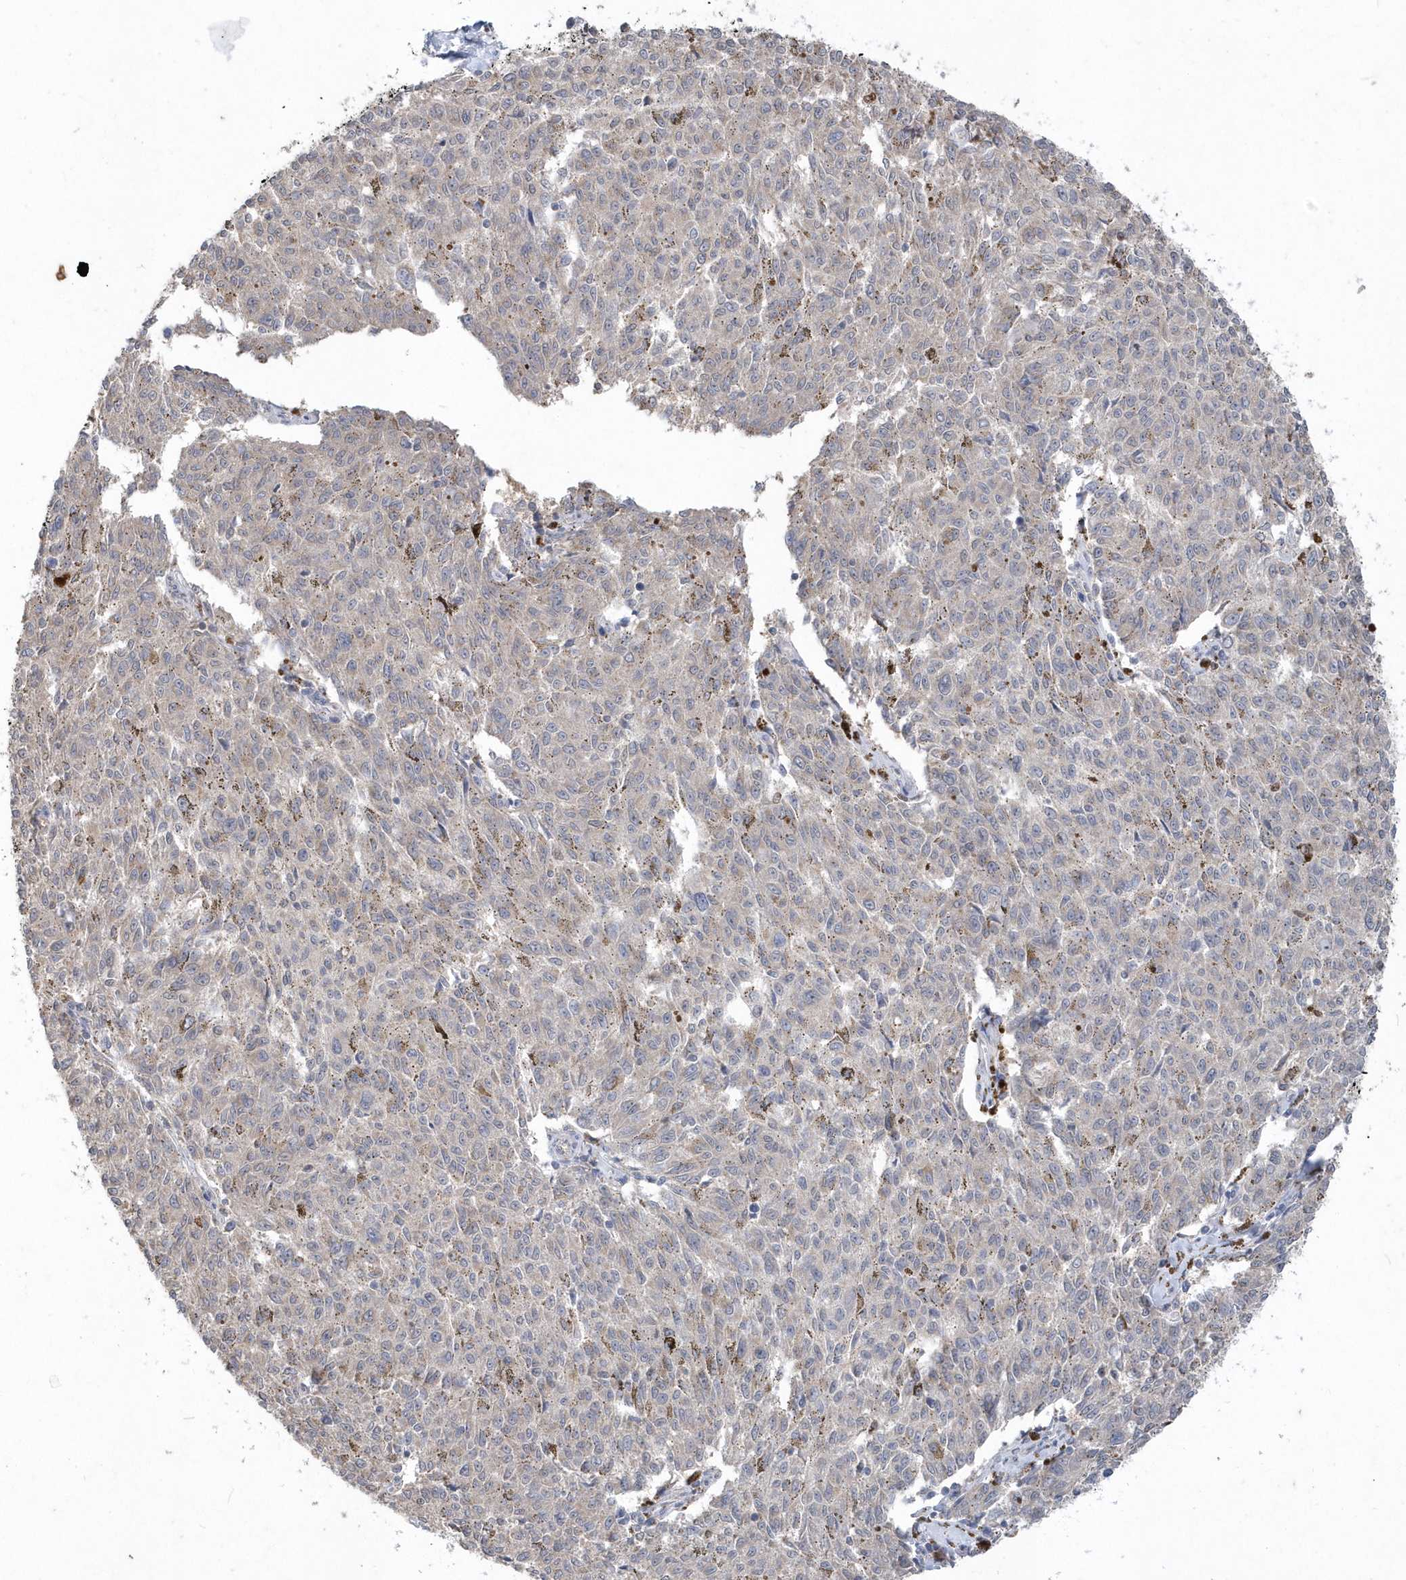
{"staining": {"intensity": "negative", "quantity": "none", "location": "none"}, "tissue": "melanoma", "cell_type": "Tumor cells", "image_type": "cancer", "snomed": [{"axis": "morphology", "description": "Malignant melanoma, NOS"}, {"axis": "topography", "description": "Skin"}], "caption": "Tumor cells are negative for protein expression in human malignant melanoma. The staining was performed using DAB to visualize the protein expression in brown, while the nuclei were stained in blue with hematoxylin (Magnification: 20x).", "gene": "AKR7A2", "patient": {"sex": "female", "age": 72}}